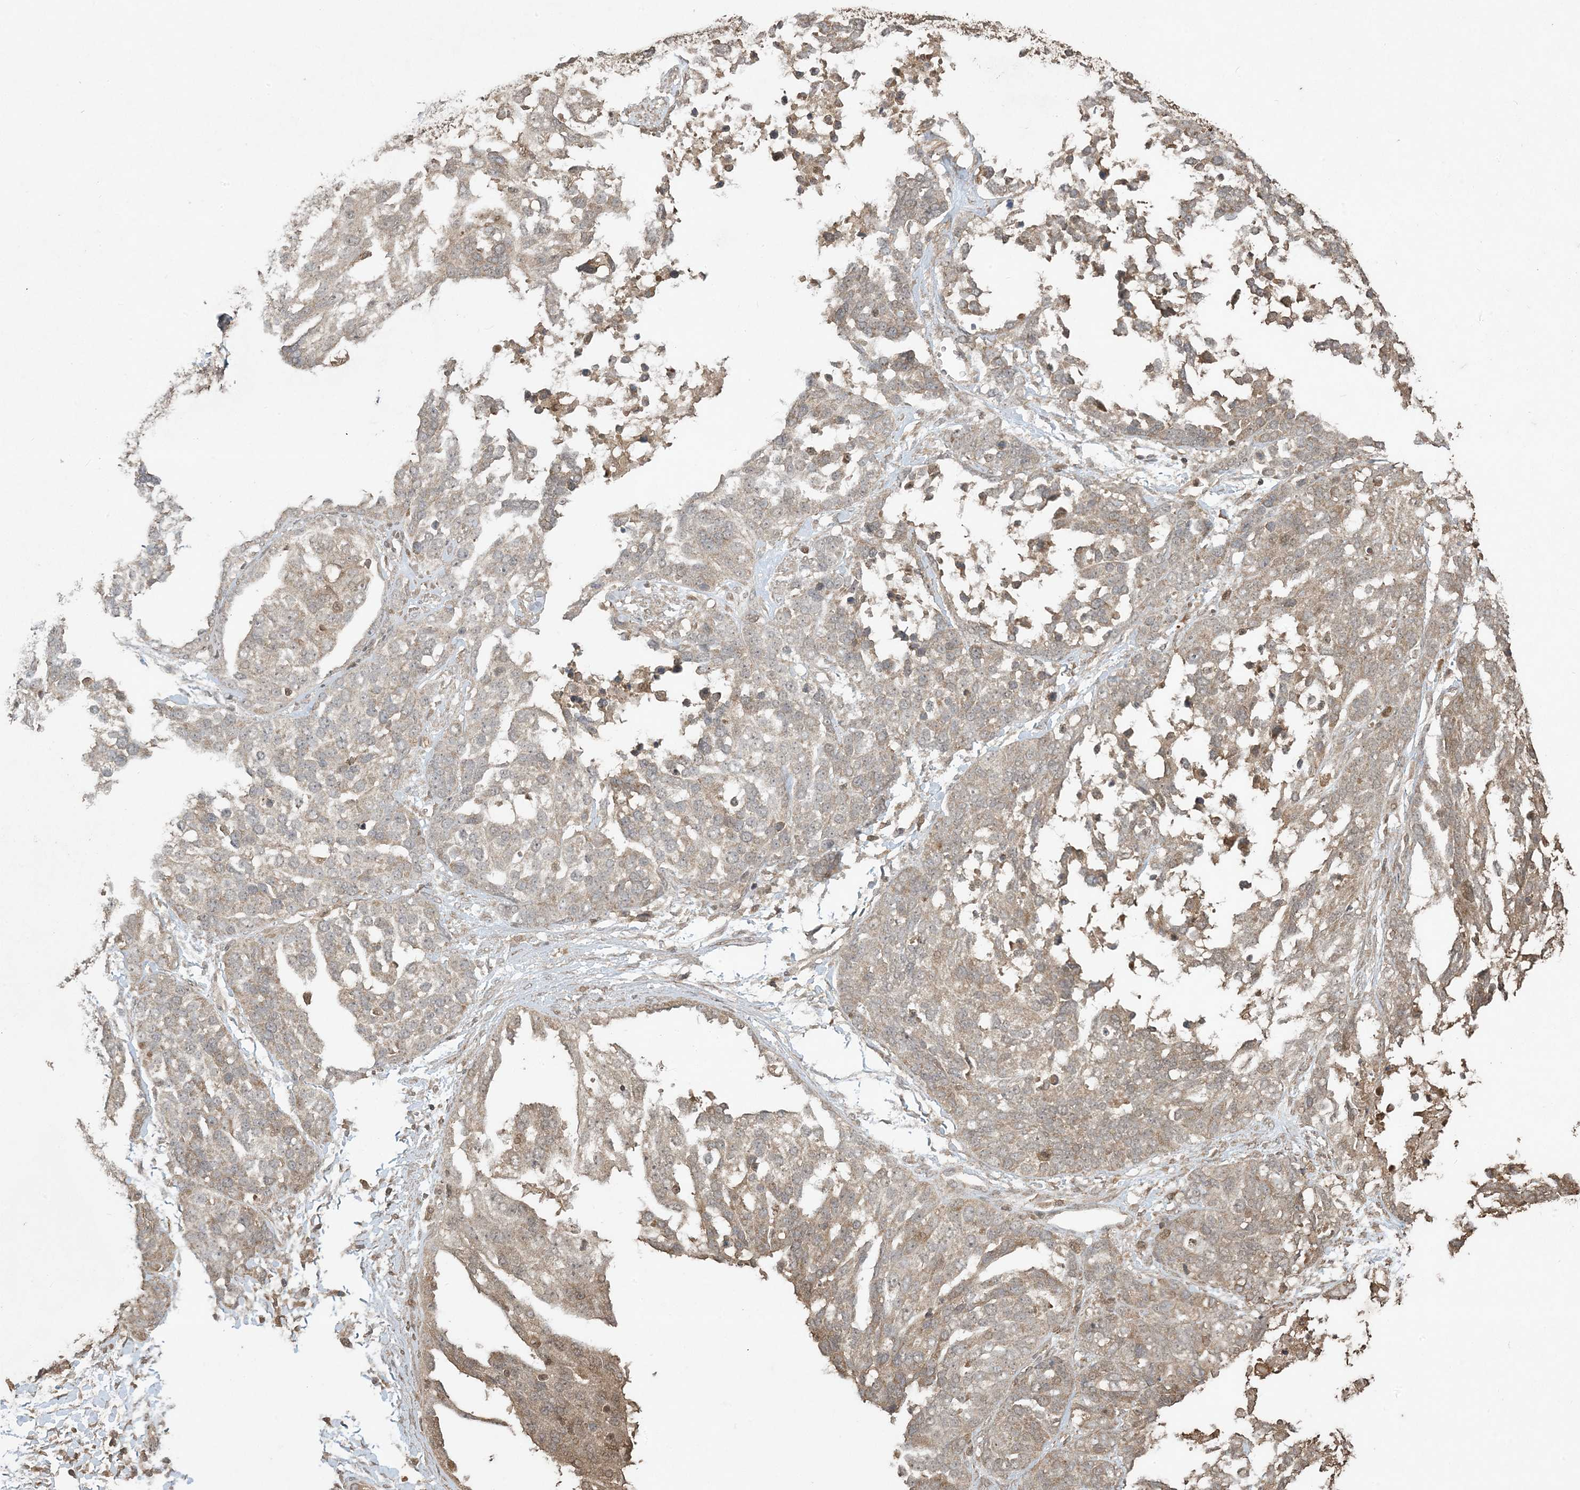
{"staining": {"intensity": "weak", "quantity": ">75%", "location": "cytoplasmic/membranous"}, "tissue": "ovarian cancer", "cell_type": "Tumor cells", "image_type": "cancer", "snomed": [{"axis": "morphology", "description": "Cystadenocarcinoma, serous, NOS"}, {"axis": "topography", "description": "Ovary"}], "caption": "Immunohistochemistry (IHC) staining of serous cystadenocarcinoma (ovarian), which shows low levels of weak cytoplasmic/membranous expression in approximately >75% of tumor cells indicating weak cytoplasmic/membranous protein staining. The staining was performed using DAB (3,3'-diaminobenzidine) (brown) for protein detection and nuclei were counterstained in hematoxylin (blue).", "gene": "EFCAB8", "patient": {"sex": "female", "age": 44}}